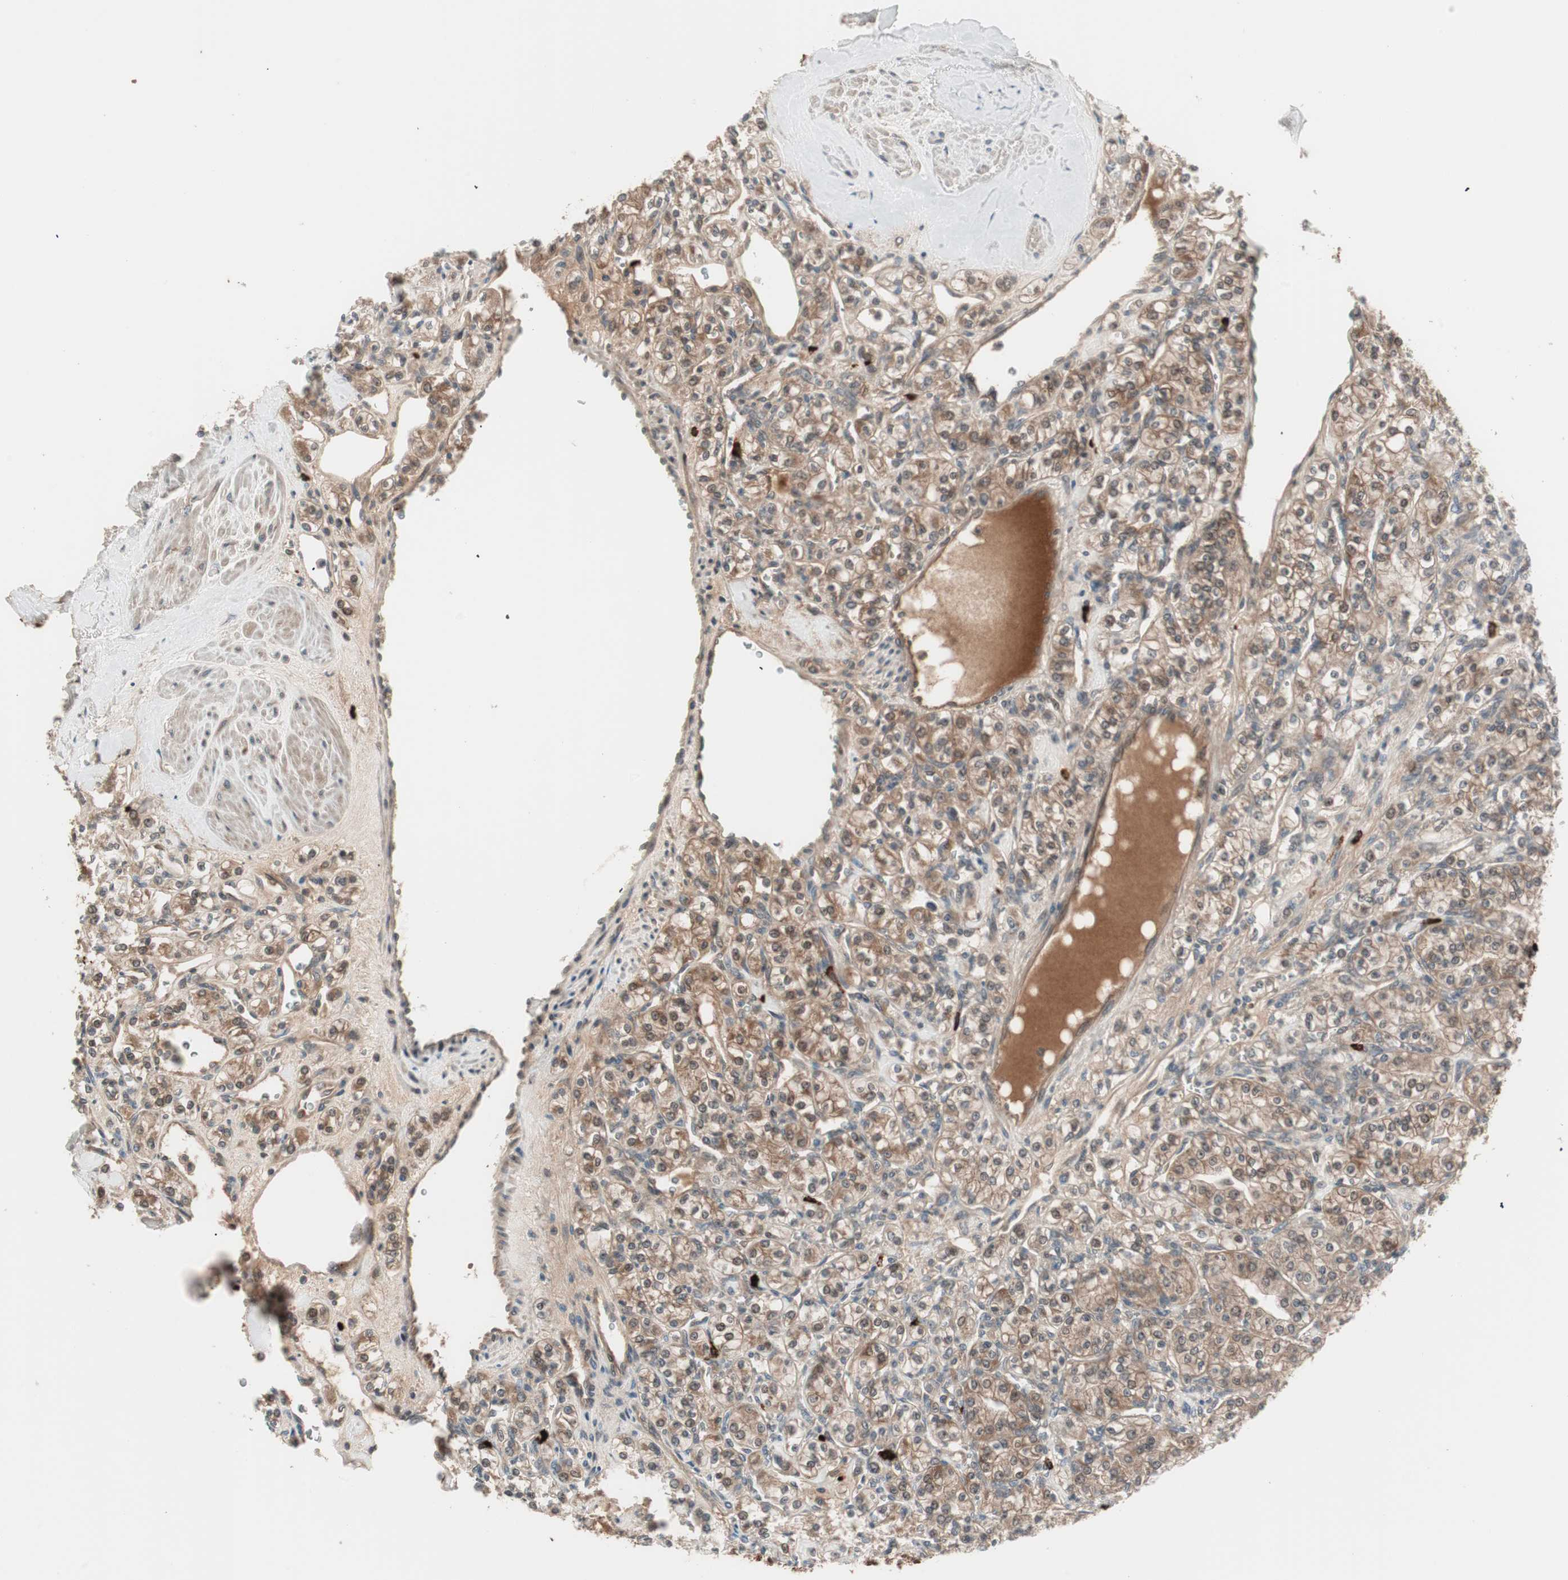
{"staining": {"intensity": "moderate", "quantity": ">75%", "location": "cytoplasmic/membranous,nuclear"}, "tissue": "renal cancer", "cell_type": "Tumor cells", "image_type": "cancer", "snomed": [{"axis": "morphology", "description": "Adenocarcinoma, NOS"}, {"axis": "topography", "description": "Kidney"}], "caption": "Immunohistochemical staining of adenocarcinoma (renal) shows medium levels of moderate cytoplasmic/membranous and nuclear protein expression in about >75% of tumor cells. (DAB IHC with brightfield microscopy, high magnification).", "gene": "PRKG2", "patient": {"sex": "male", "age": 77}}